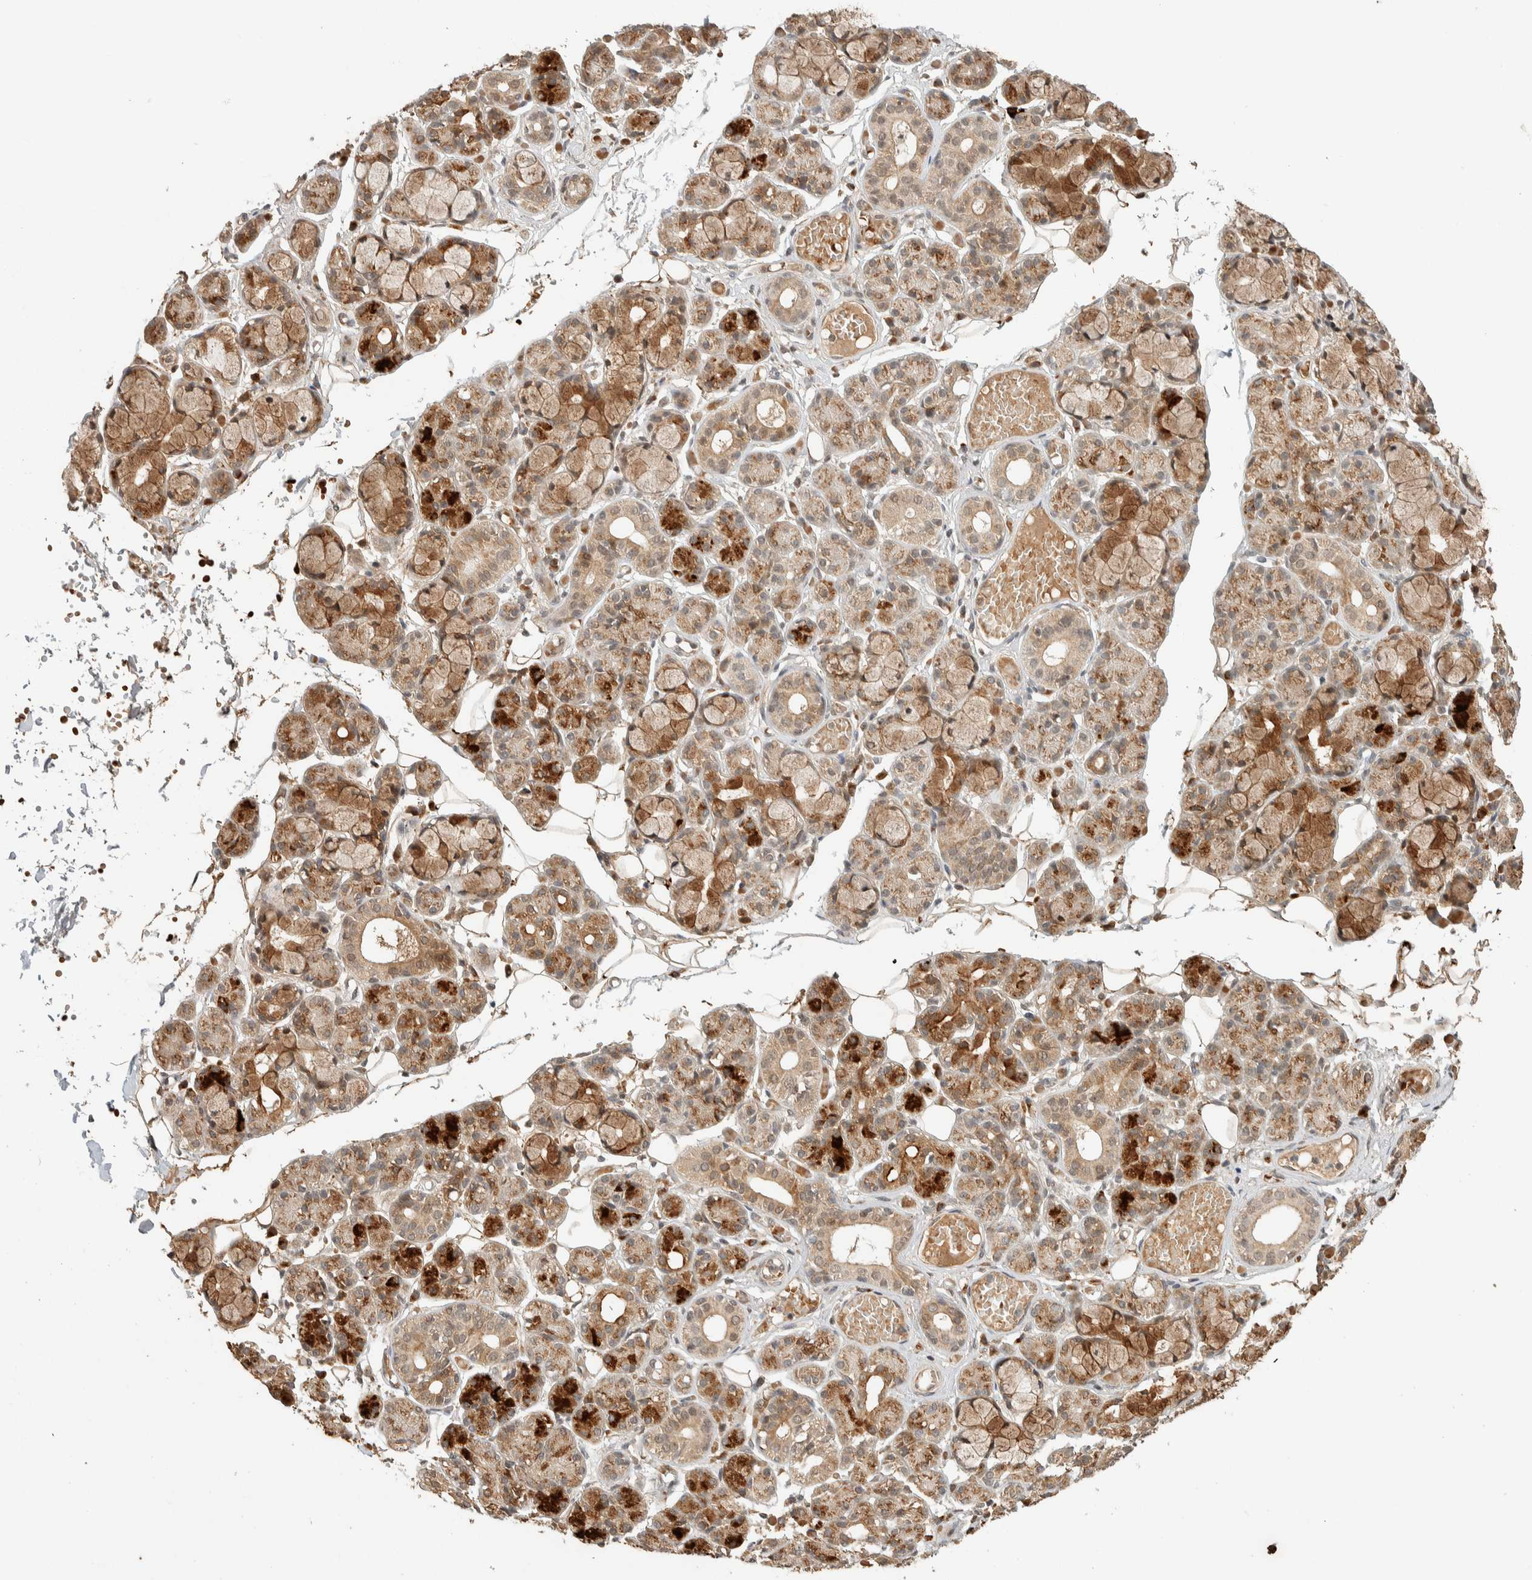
{"staining": {"intensity": "strong", "quantity": ">75%", "location": "cytoplasmic/membranous"}, "tissue": "salivary gland", "cell_type": "Glandular cells", "image_type": "normal", "snomed": [{"axis": "morphology", "description": "Normal tissue, NOS"}, {"axis": "topography", "description": "Salivary gland"}], "caption": "The histopathology image exhibits staining of unremarkable salivary gland, revealing strong cytoplasmic/membranous protein expression (brown color) within glandular cells. (Brightfield microscopy of DAB IHC at high magnification).", "gene": "ZBTB2", "patient": {"sex": "male", "age": 63}}